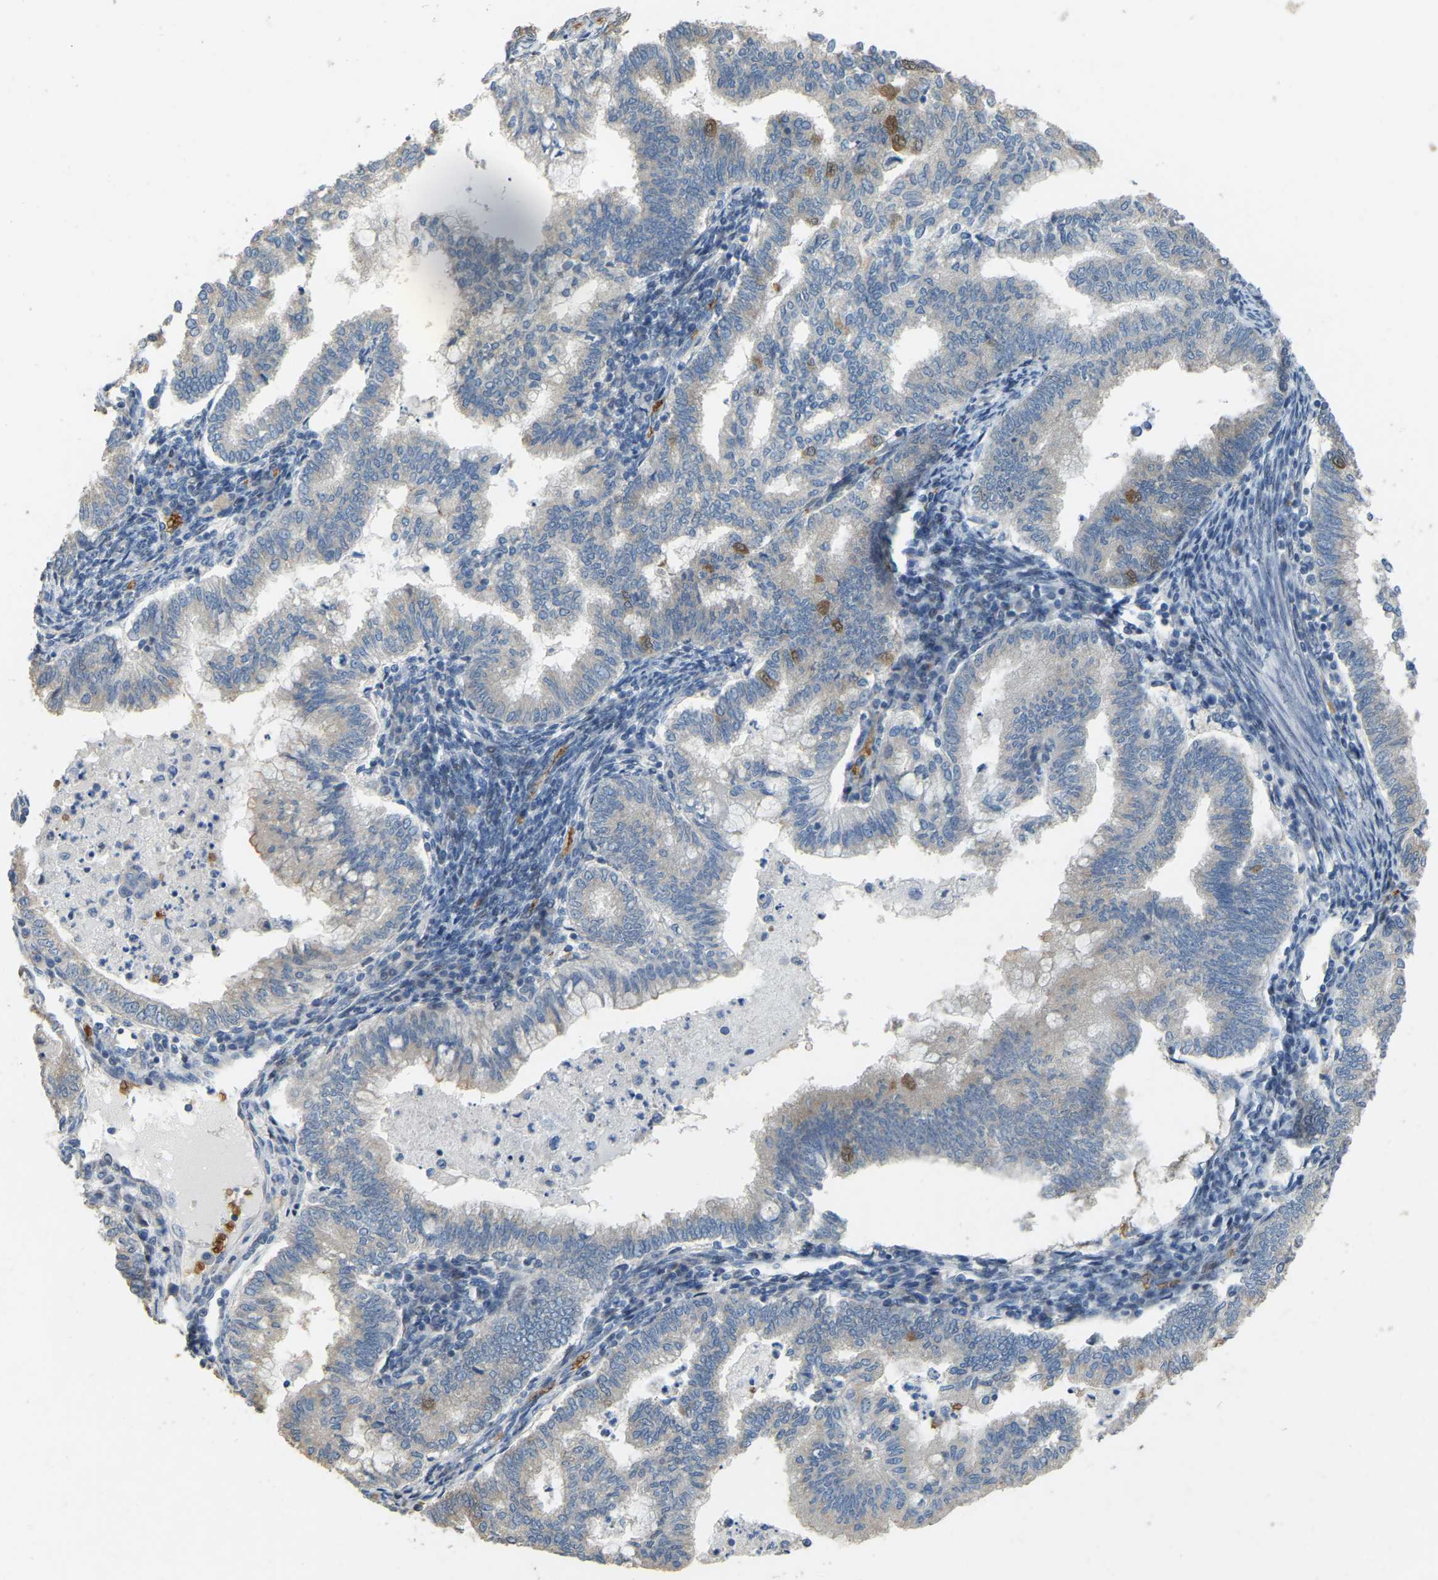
{"staining": {"intensity": "moderate", "quantity": "<25%", "location": "cytoplasmic/membranous"}, "tissue": "endometrial cancer", "cell_type": "Tumor cells", "image_type": "cancer", "snomed": [{"axis": "morphology", "description": "Polyp, NOS"}, {"axis": "morphology", "description": "Adenocarcinoma, NOS"}, {"axis": "morphology", "description": "Adenoma, NOS"}, {"axis": "topography", "description": "Endometrium"}], "caption": "About <25% of tumor cells in polyp (endometrial) display moderate cytoplasmic/membranous protein positivity as visualized by brown immunohistochemical staining.", "gene": "CFAP298", "patient": {"sex": "female", "age": 79}}